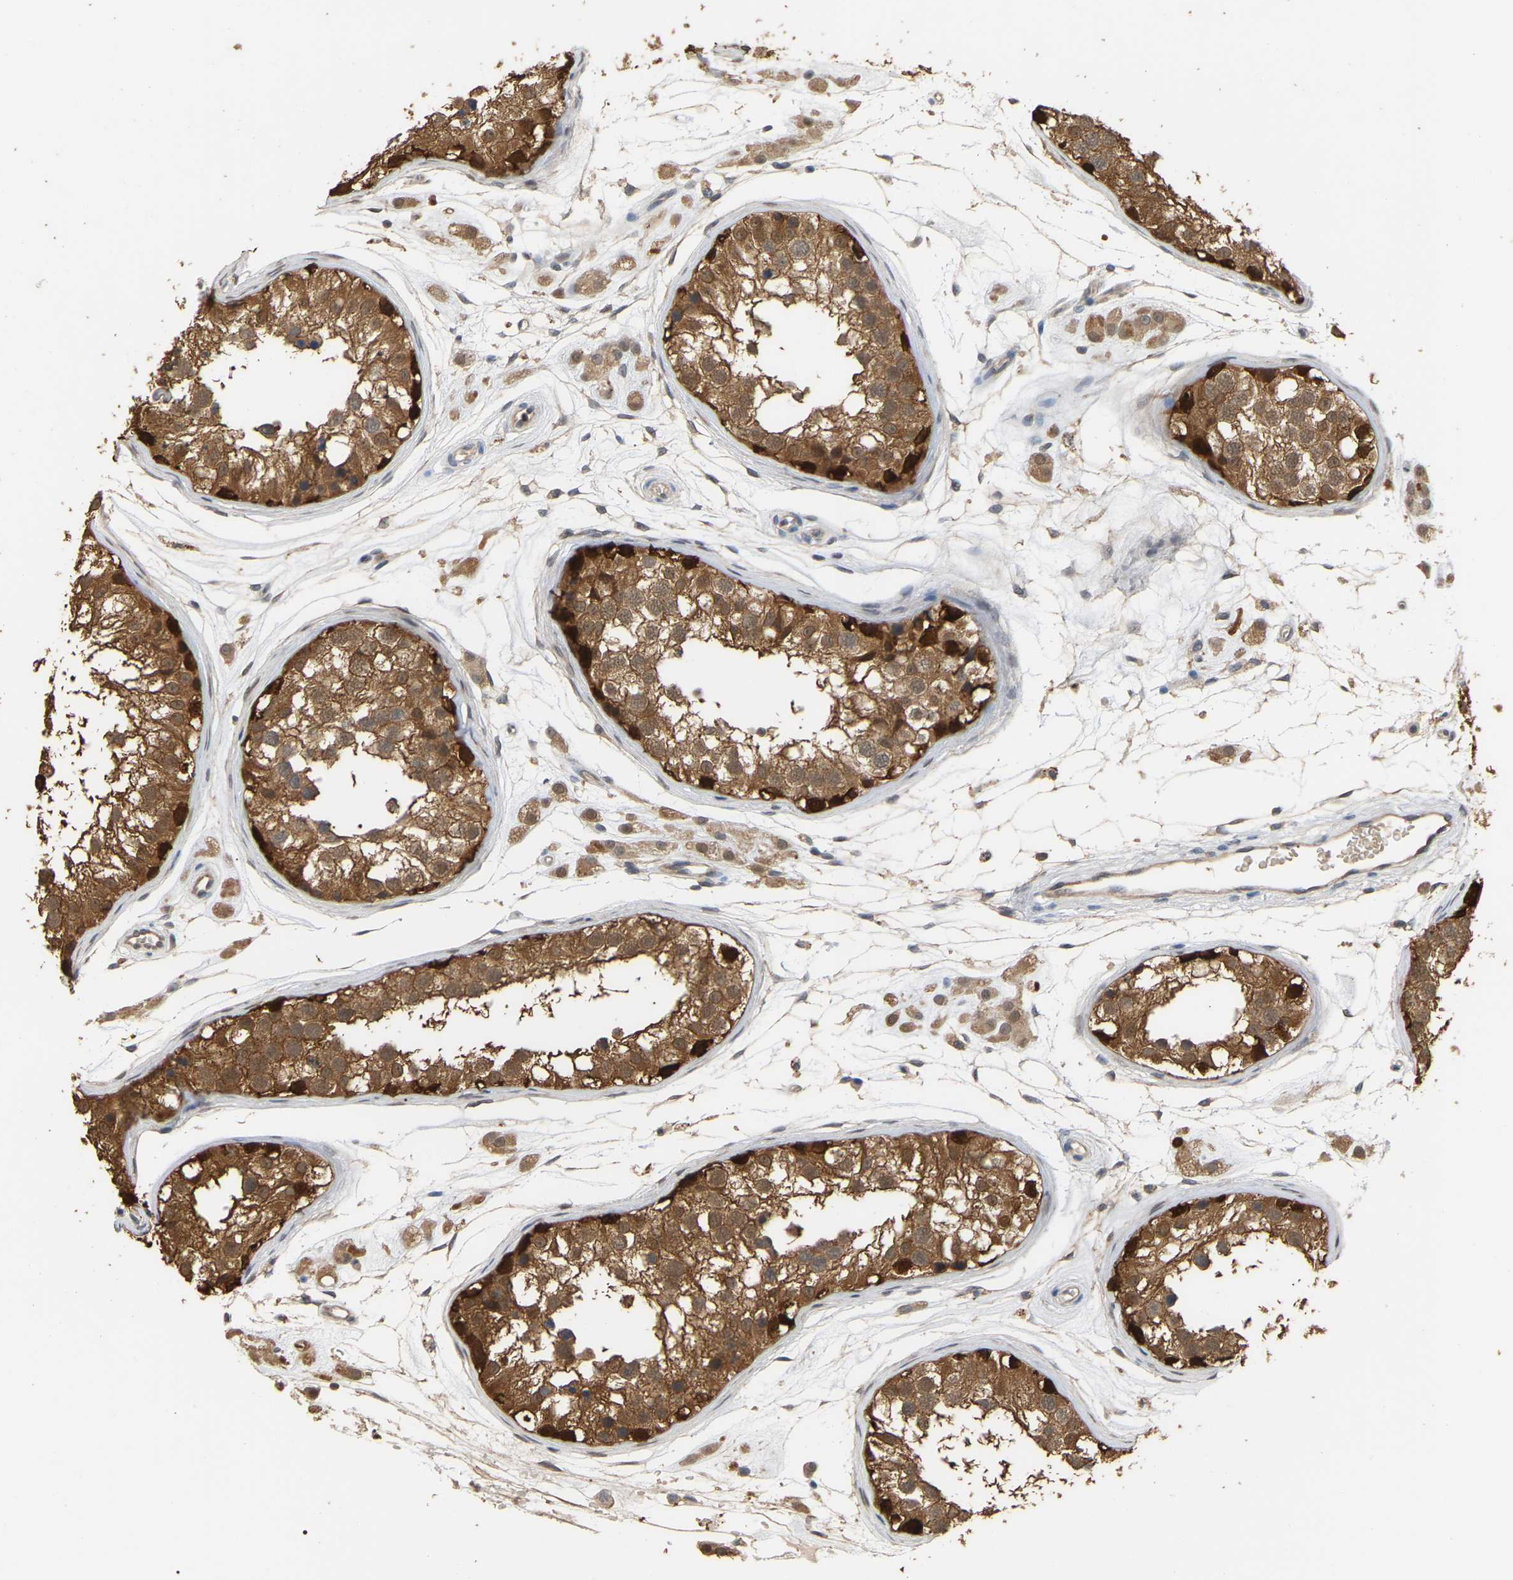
{"staining": {"intensity": "strong", "quantity": ">75%", "location": "cytoplasmic/membranous"}, "tissue": "testis", "cell_type": "Cells in seminiferous ducts", "image_type": "normal", "snomed": [{"axis": "morphology", "description": "Normal tissue, NOS"}, {"axis": "morphology", "description": "Adenocarcinoma, metastatic, NOS"}, {"axis": "topography", "description": "Testis"}], "caption": "A brown stain highlights strong cytoplasmic/membranous positivity of a protein in cells in seminiferous ducts of benign human testis. (Stains: DAB (3,3'-diaminobenzidine) in brown, nuclei in blue, Microscopy: brightfield microscopy at high magnification).", "gene": "MTPN", "patient": {"sex": "male", "age": 26}}